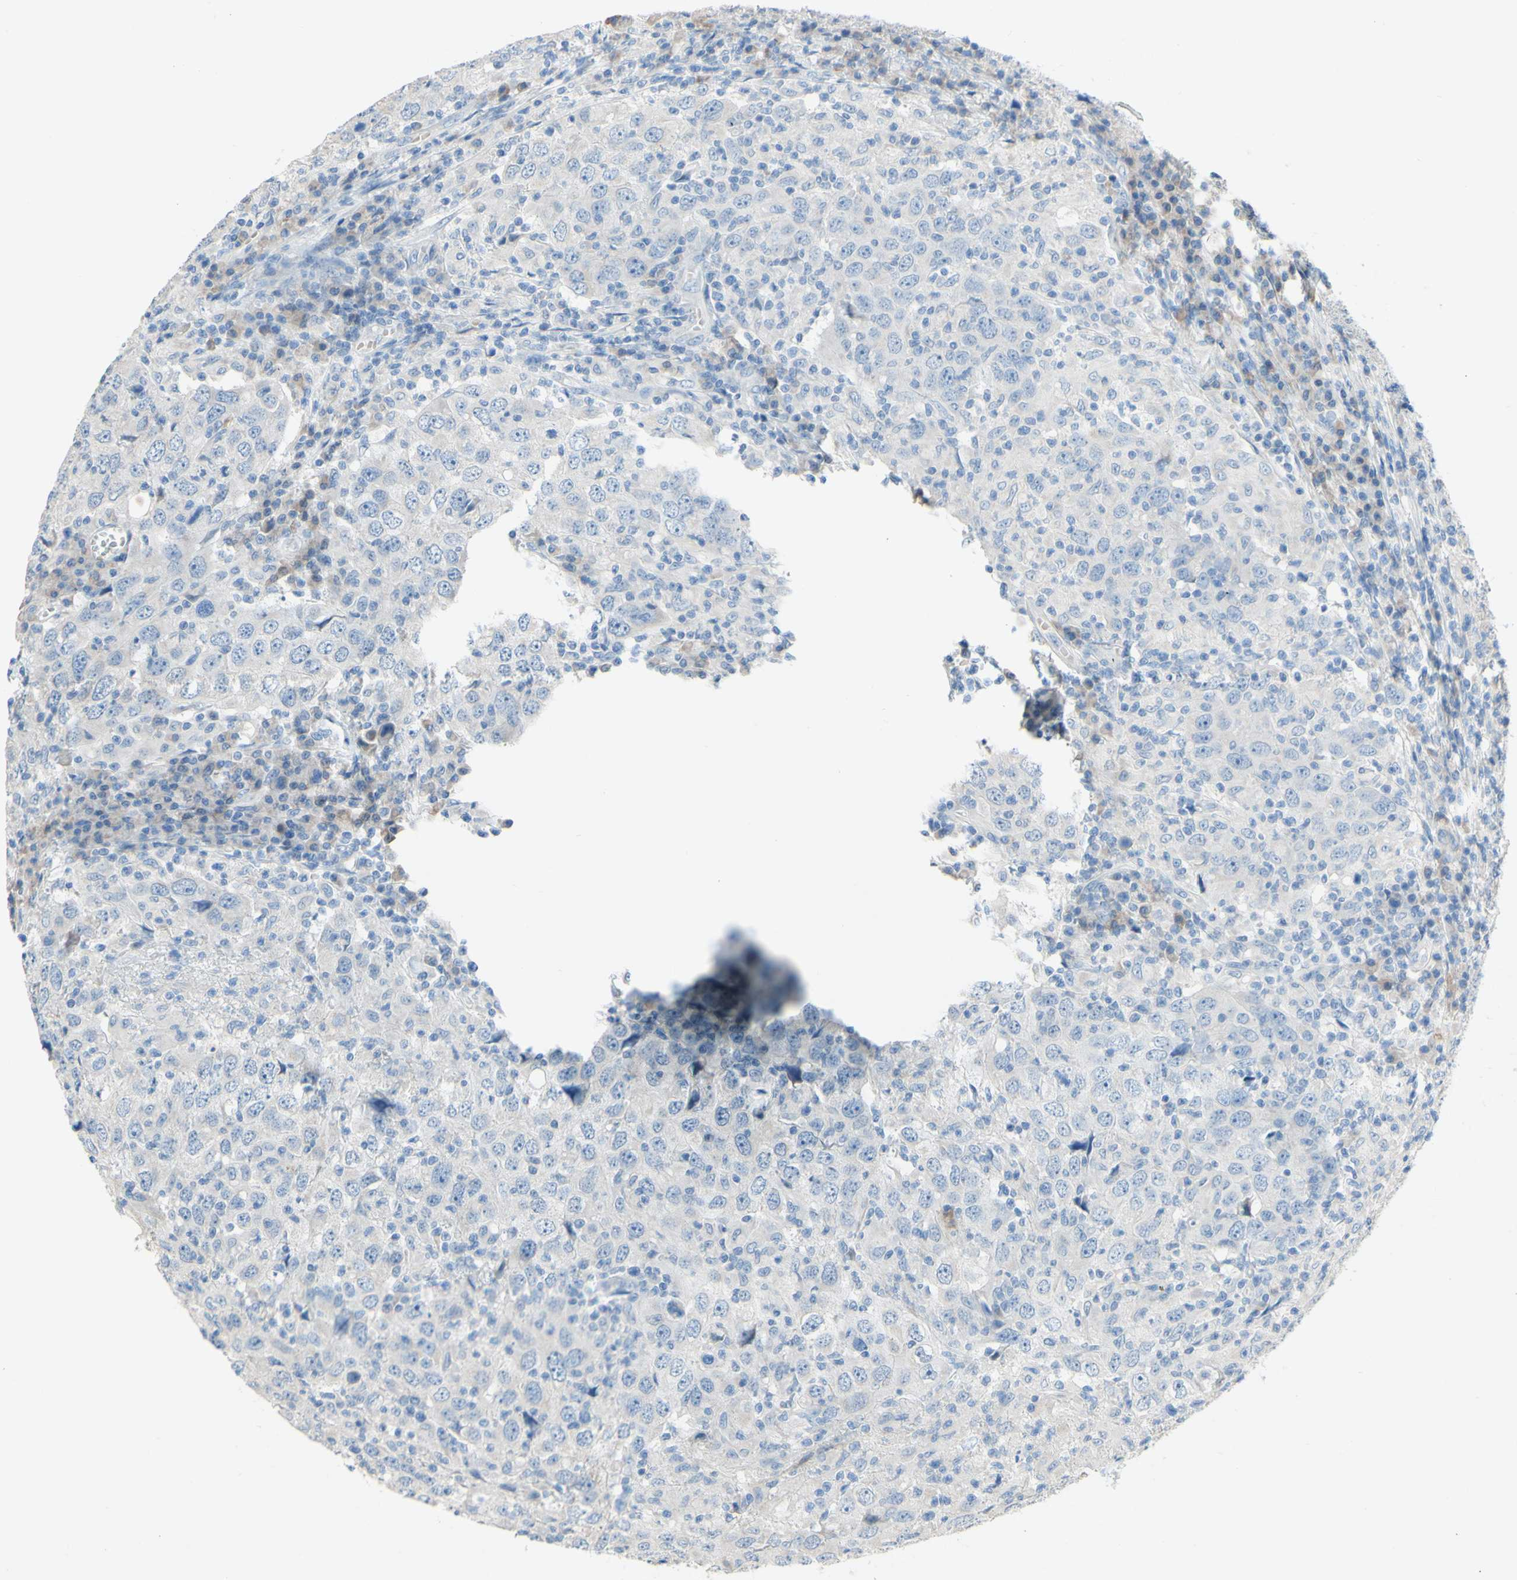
{"staining": {"intensity": "negative", "quantity": "none", "location": "none"}, "tissue": "head and neck cancer", "cell_type": "Tumor cells", "image_type": "cancer", "snomed": [{"axis": "morphology", "description": "Adenocarcinoma, NOS"}, {"axis": "topography", "description": "Salivary gland"}, {"axis": "topography", "description": "Head-Neck"}], "caption": "Adenocarcinoma (head and neck) stained for a protein using immunohistochemistry demonstrates no positivity tumor cells.", "gene": "ACADL", "patient": {"sex": "female", "age": 65}}